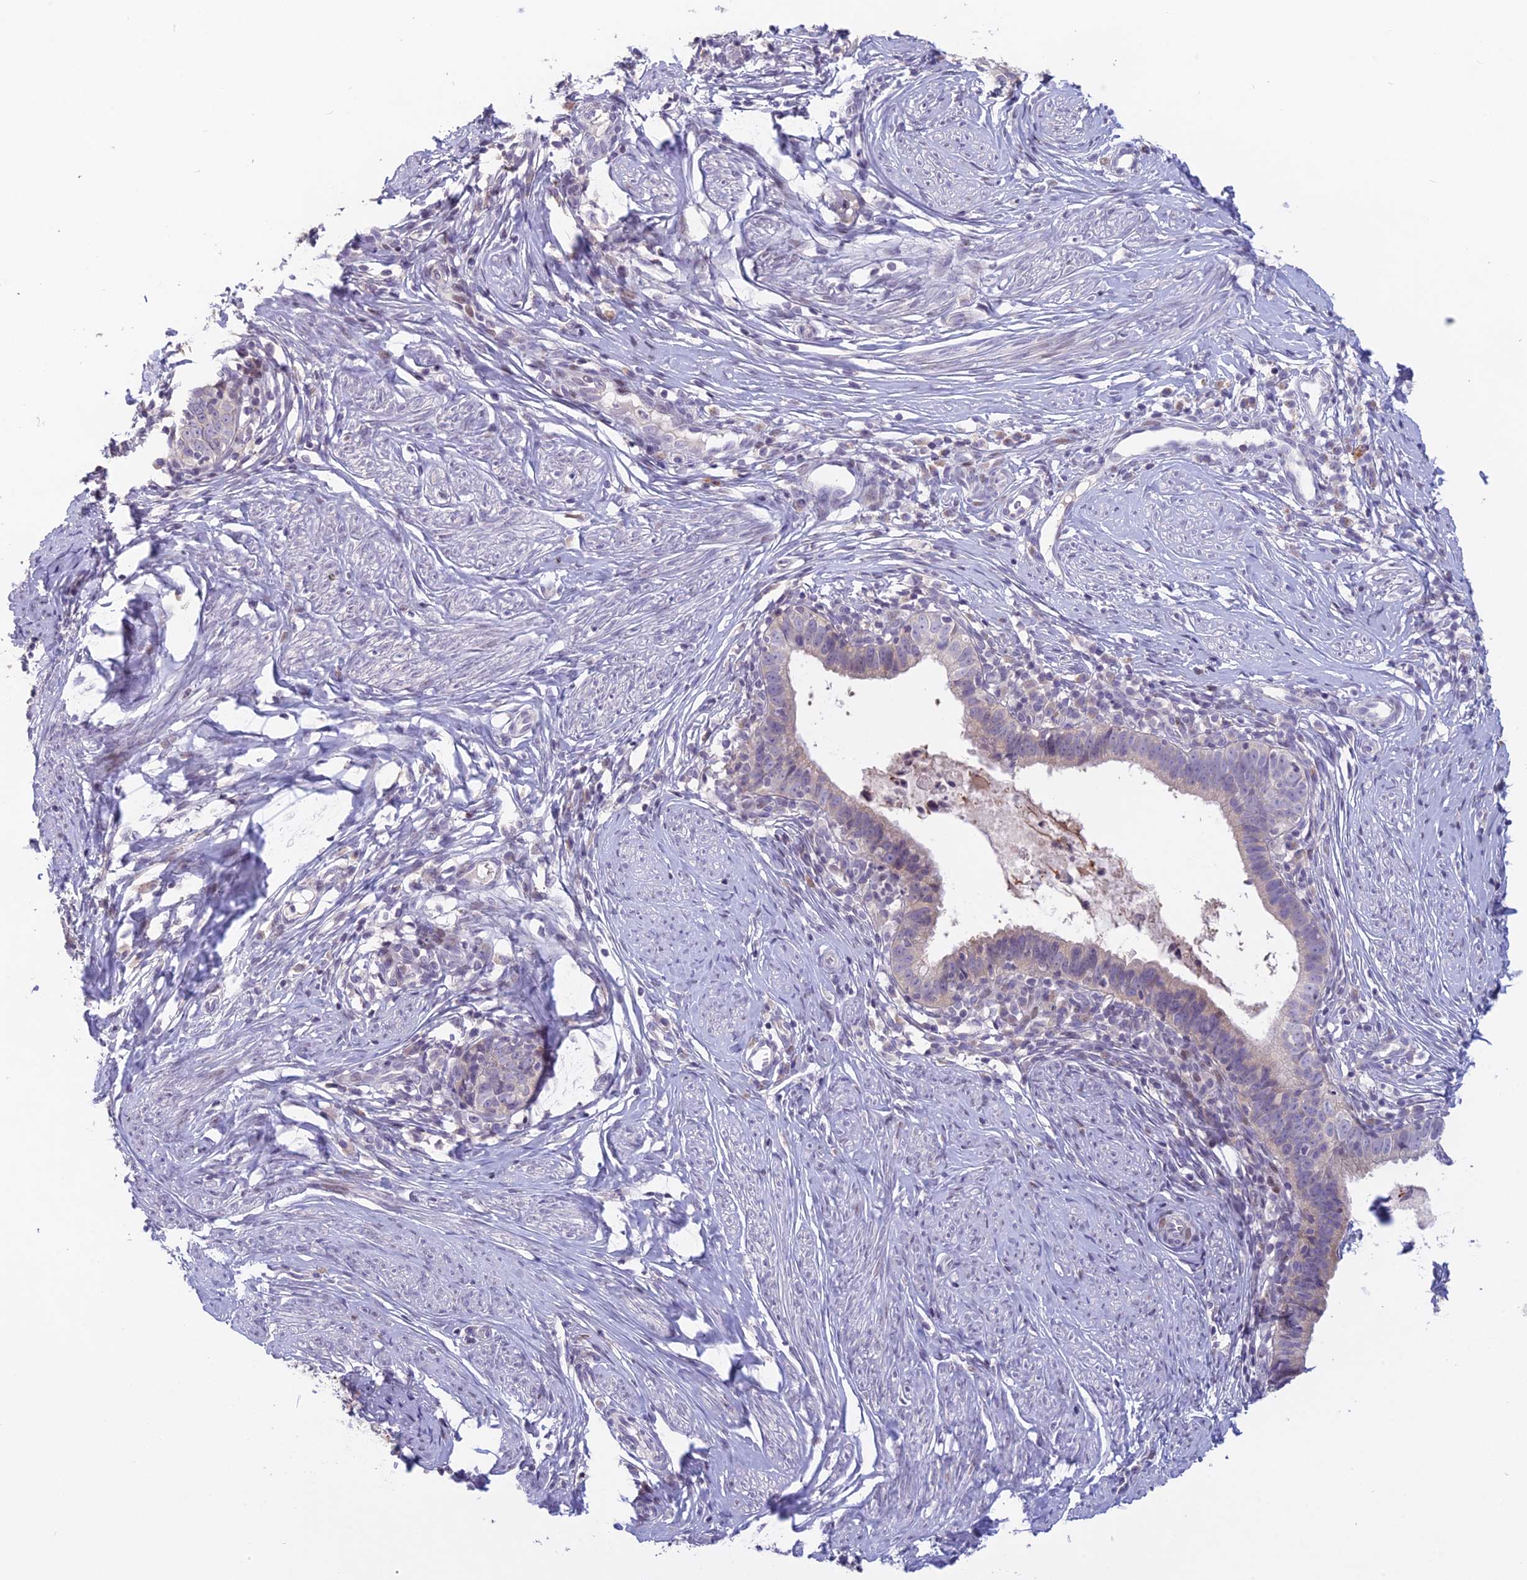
{"staining": {"intensity": "negative", "quantity": "none", "location": "none"}, "tissue": "cervical cancer", "cell_type": "Tumor cells", "image_type": "cancer", "snomed": [{"axis": "morphology", "description": "Adenocarcinoma, NOS"}, {"axis": "topography", "description": "Cervix"}], "caption": "This is an IHC micrograph of cervical adenocarcinoma. There is no positivity in tumor cells.", "gene": "TMEM134", "patient": {"sex": "female", "age": 36}}